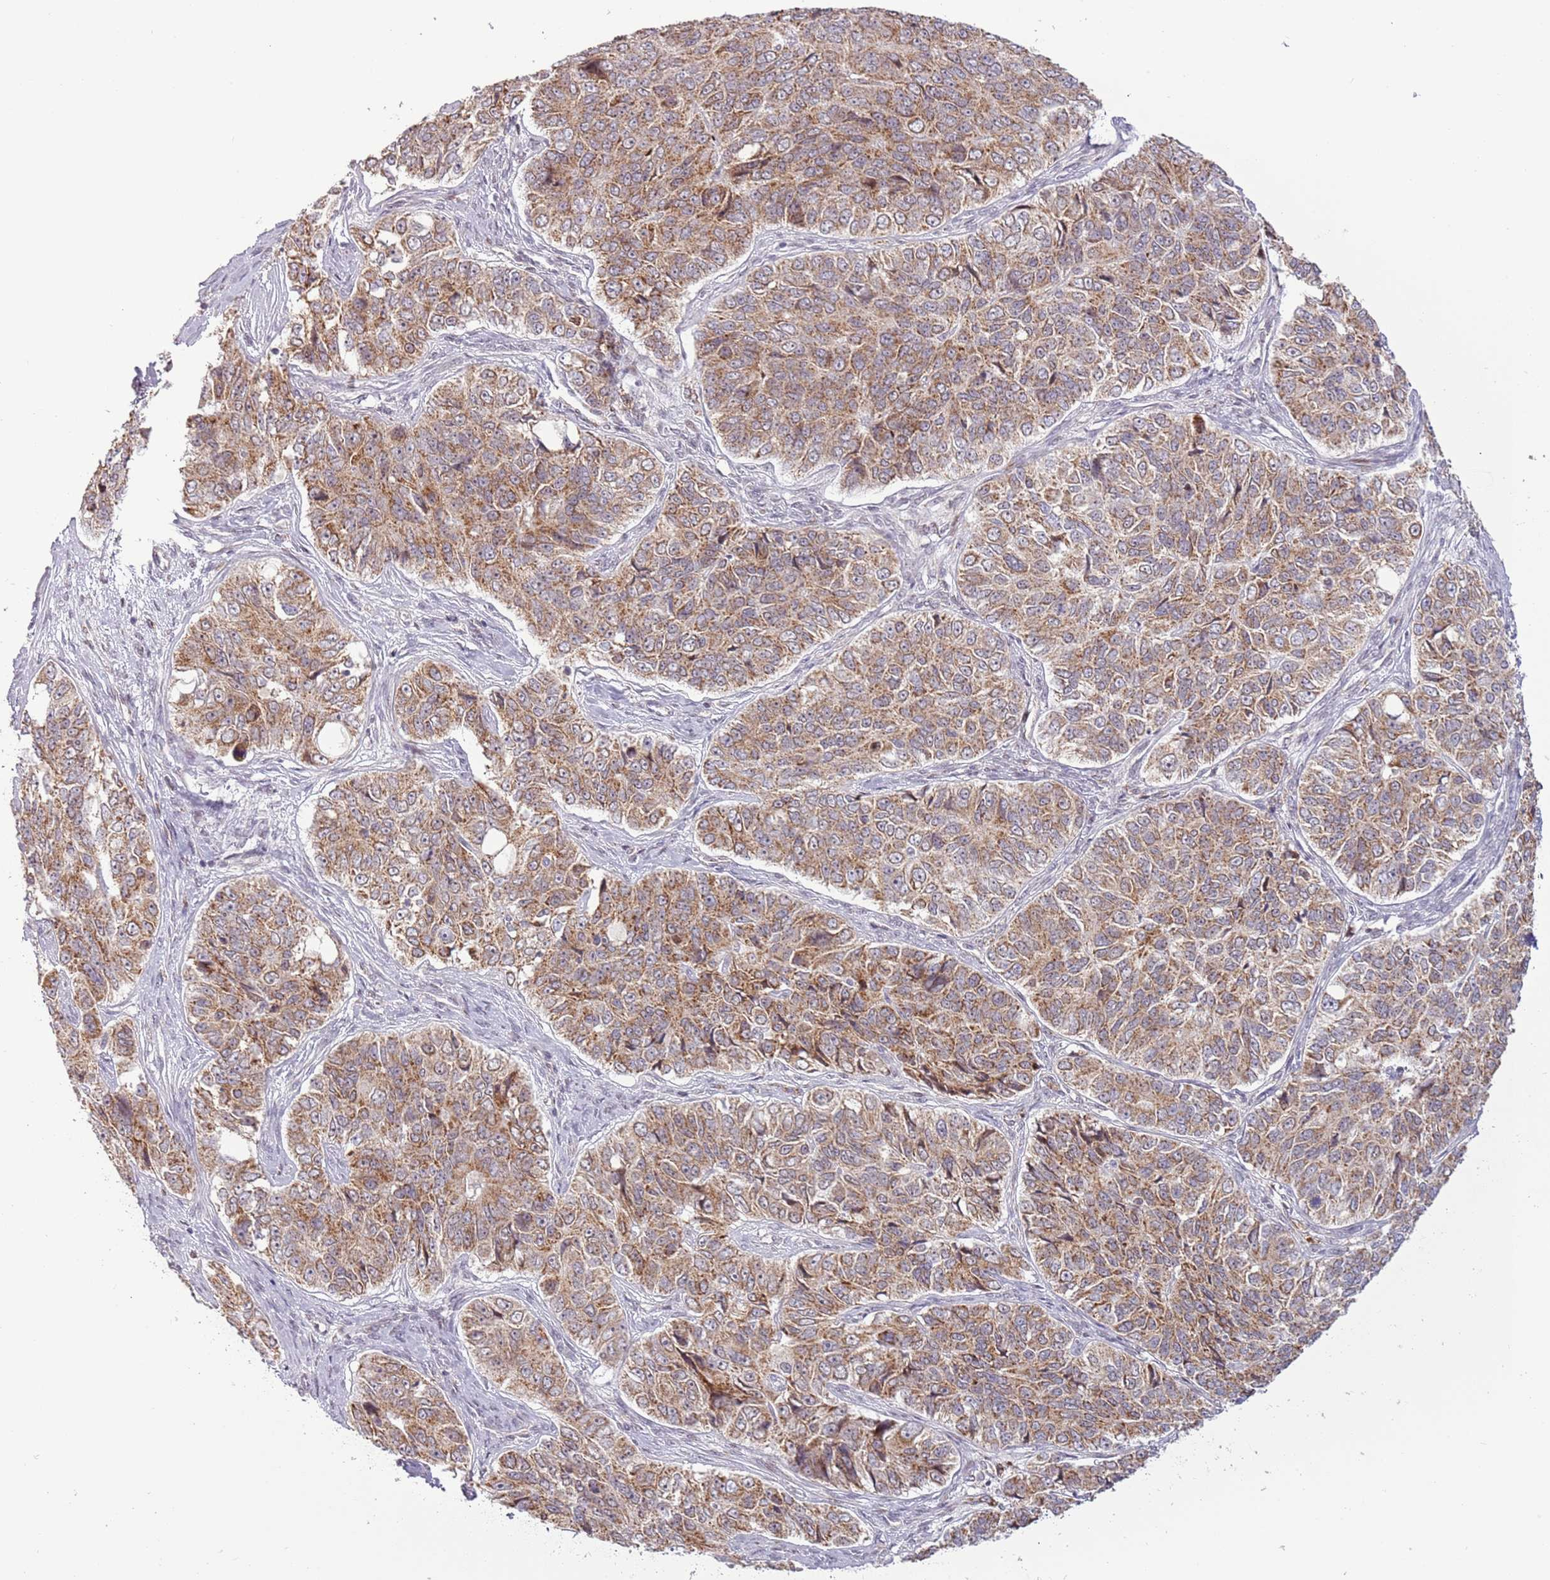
{"staining": {"intensity": "moderate", "quantity": ">75%", "location": "cytoplasmic/membranous"}, "tissue": "ovarian cancer", "cell_type": "Tumor cells", "image_type": "cancer", "snomed": [{"axis": "morphology", "description": "Carcinoma, endometroid"}, {"axis": "topography", "description": "Ovary"}], "caption": "Immunohistochemical staining of endometroid carcinoma (ovarian) shows medium levels of moderate cytoplasmic/membranous positivity in approximately >75% of tumor cells. The protein is stained brown, and the nuclei are stained in blue (DAB IHC with brightfield microscopy, high magnification).", "gene": "MLLT11", "patient": {"sex": "female", "age": 51}}